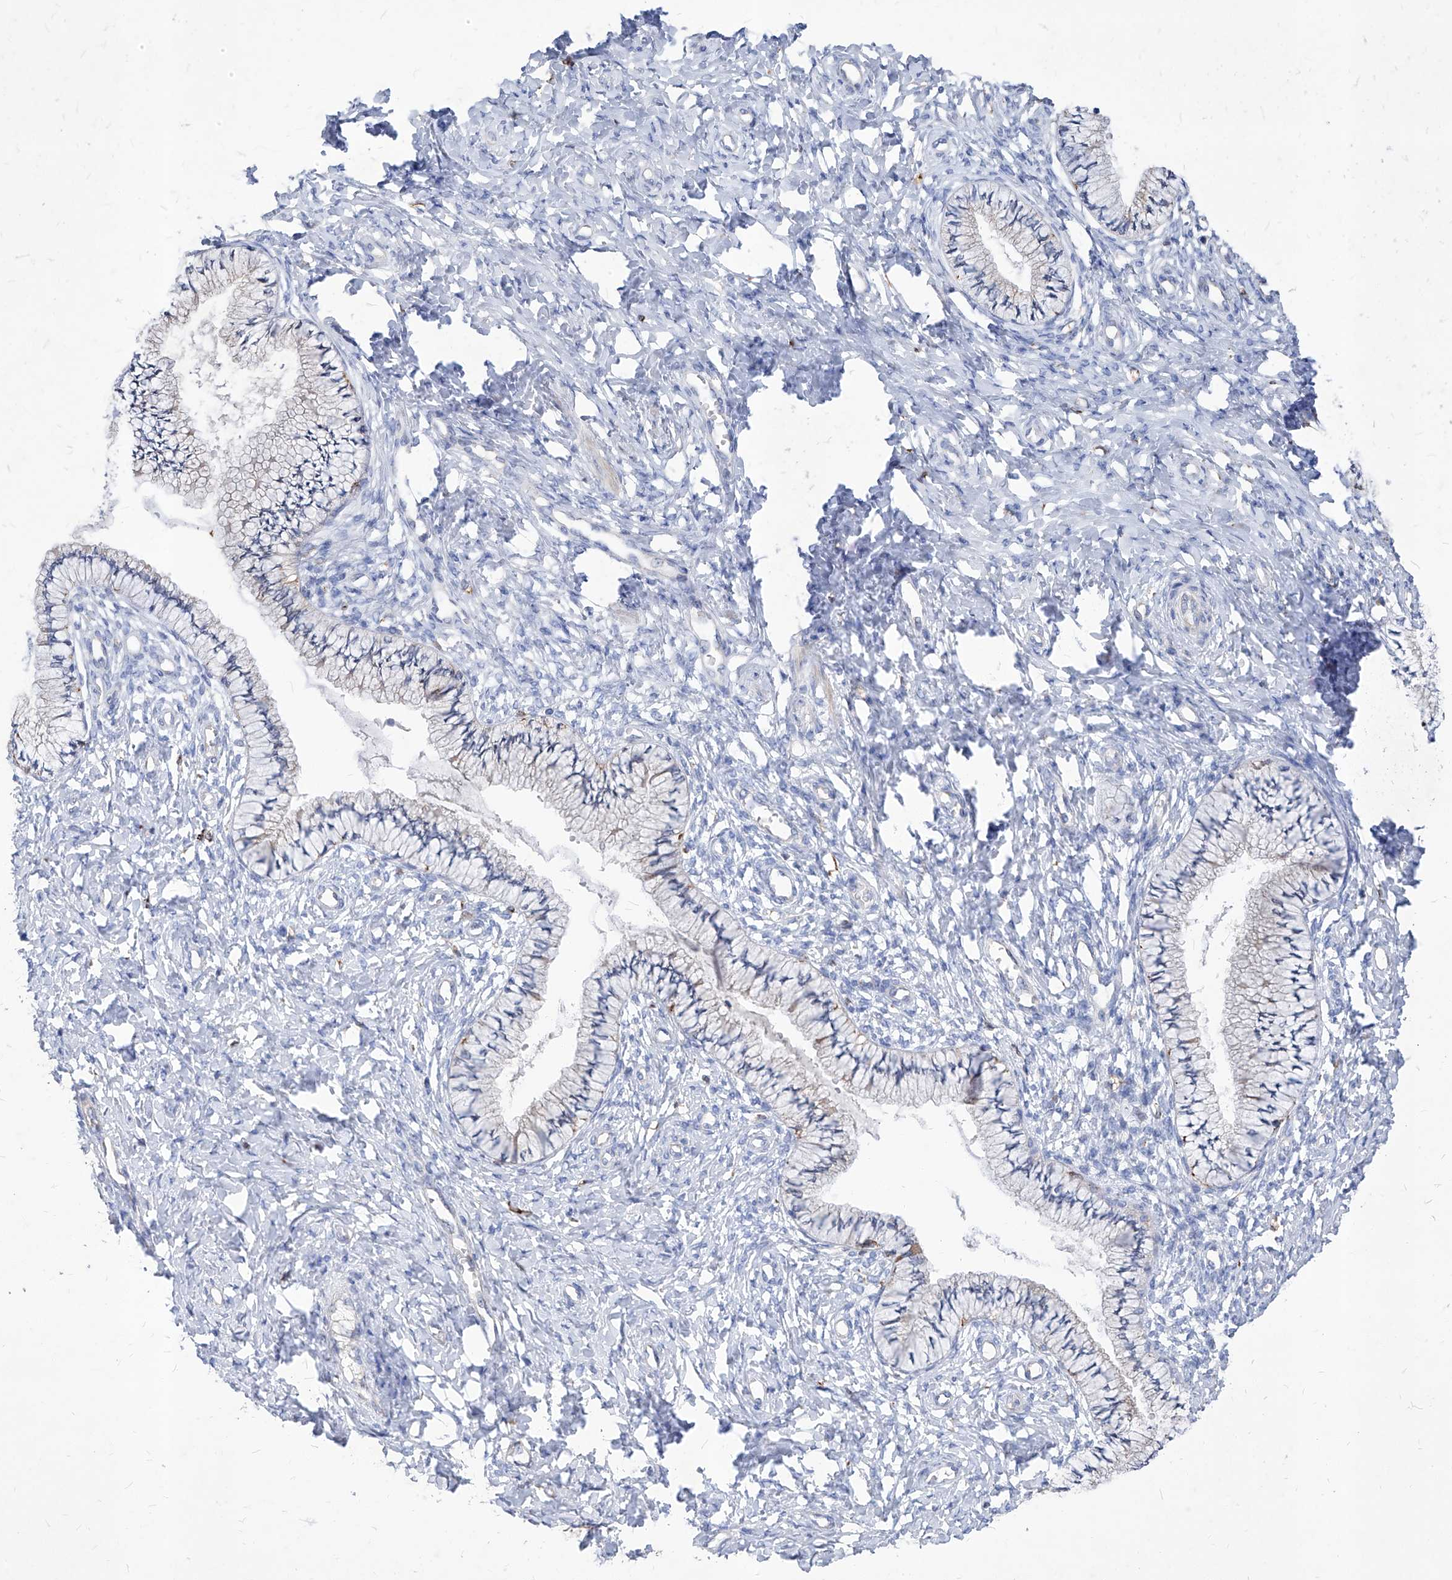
{"staining": {"intensity": "weak", "quantity": "25%-75%", "location": "cytoplasmic/membranous"}, "tissue": "cervix", "cell_type": "Glandular cells", "image_type": "normal", "snomed": [{"axis": "morphology", "description": "Normal tissue, NOS"}, {"axis": "topography", "description": "Cervix"}], "caption": "Cervix stained for a protein (brown) reveals weak cytoplasmic/membranous positive expression in about 25%-75% of glandular cells.", "gene": "UBOX5", "patient": {"sex": "female", "age": 36}}